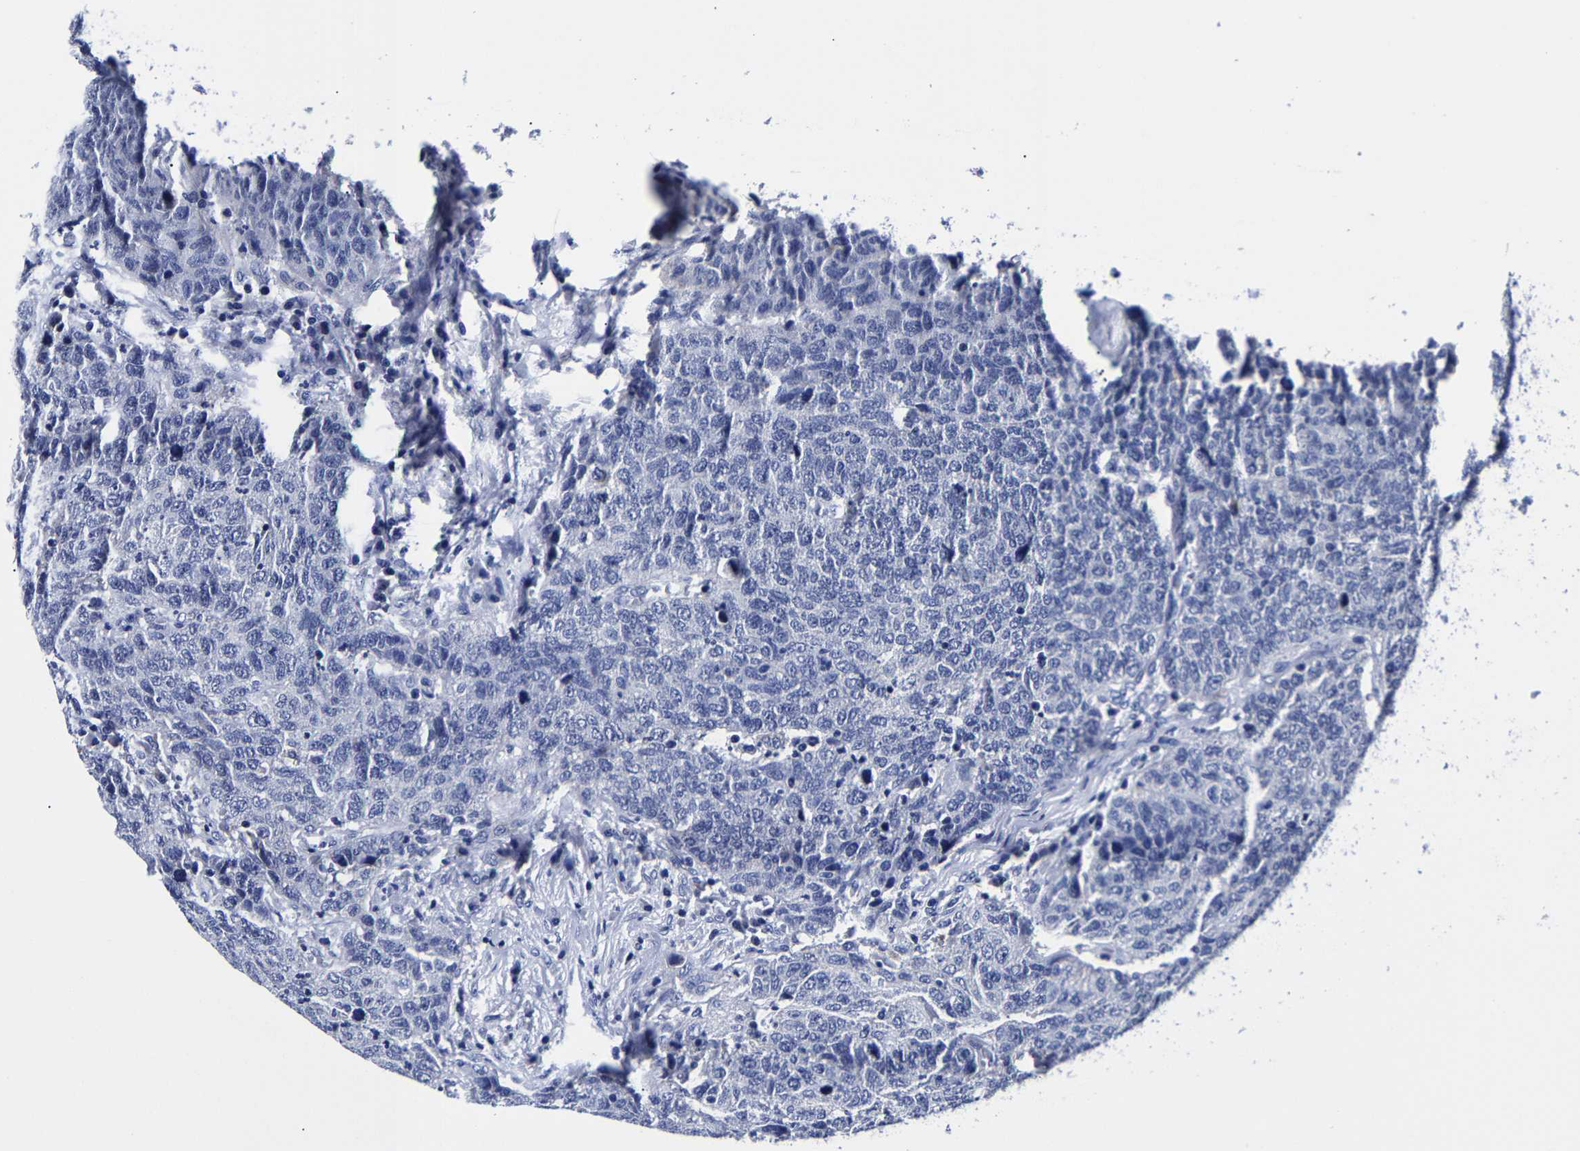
{"staining": {"intensity": "negative", "quantity": "none", "location": "none"}, "tissue": "head and neck cancer", "cell_type": "Tumor cells", "image_type": "cancer", "snomed": [{"axis": "morphology", "description": "Squamous cell carcinoma, NOS"}, {"axis": "topography", "description": "Head-Neck"}], "caption": "There is no significant staining in tumor cells of squamous cell carcinoma (head and neck).", "gene": "CPA2", "patient": {"sex": "male", "age": 66}}